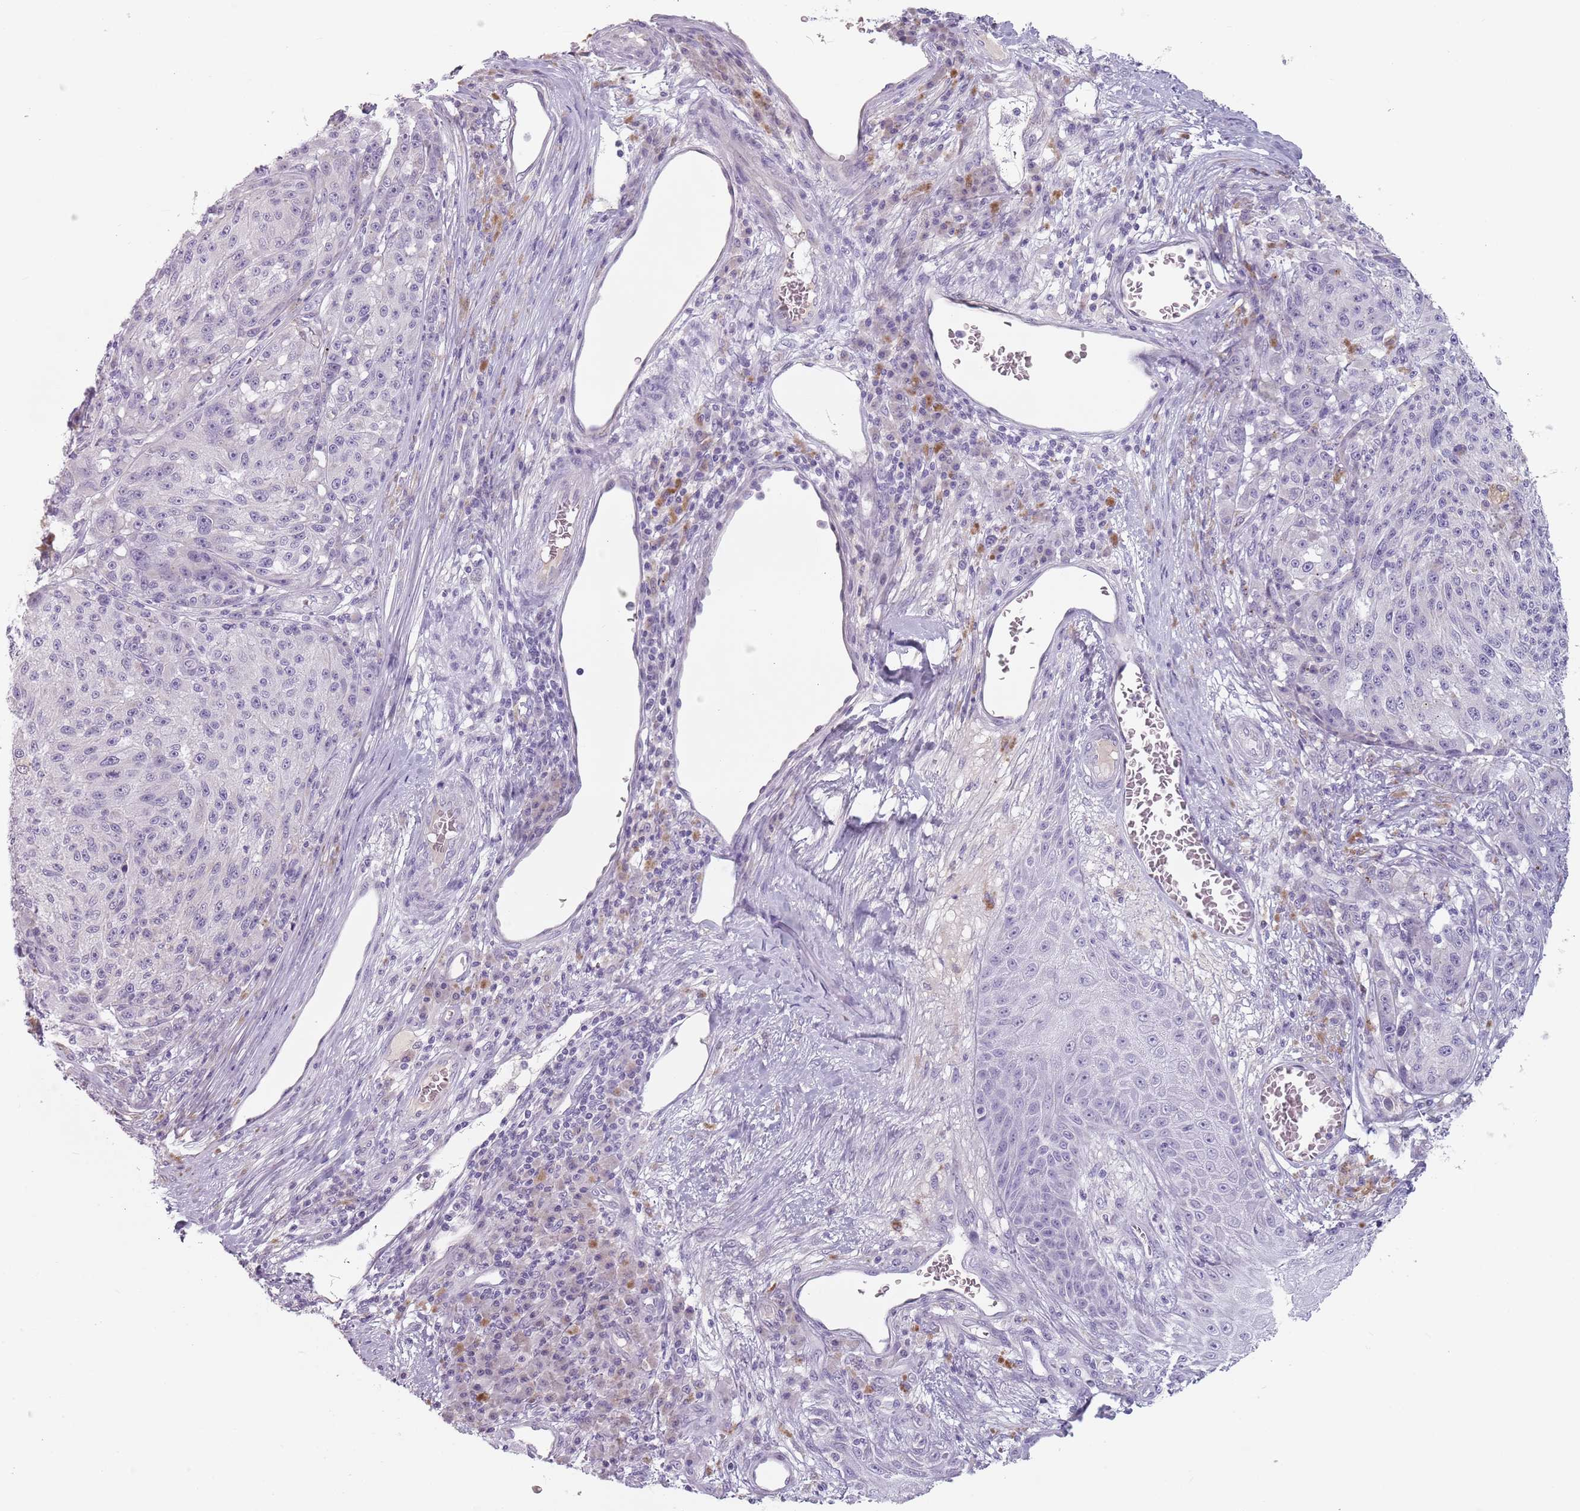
{"staining": {"intensity": "negative", "quantity": "none", "location": "none"}, "tissue": "melanoma", "cell_type": "Tumor cells", "image_type": "cancer", "snomed": [{"axis": "morphology", "description": "Malignant melanoma, NOS"}, {"axis": "topography", "description": "Skin"}], "caption": "Immunohistochemistry (IHC) of melanoma shows no positivity in tumor cells.", "gene": "CEP19", "patient": {"sex": "male", "age": 53}}